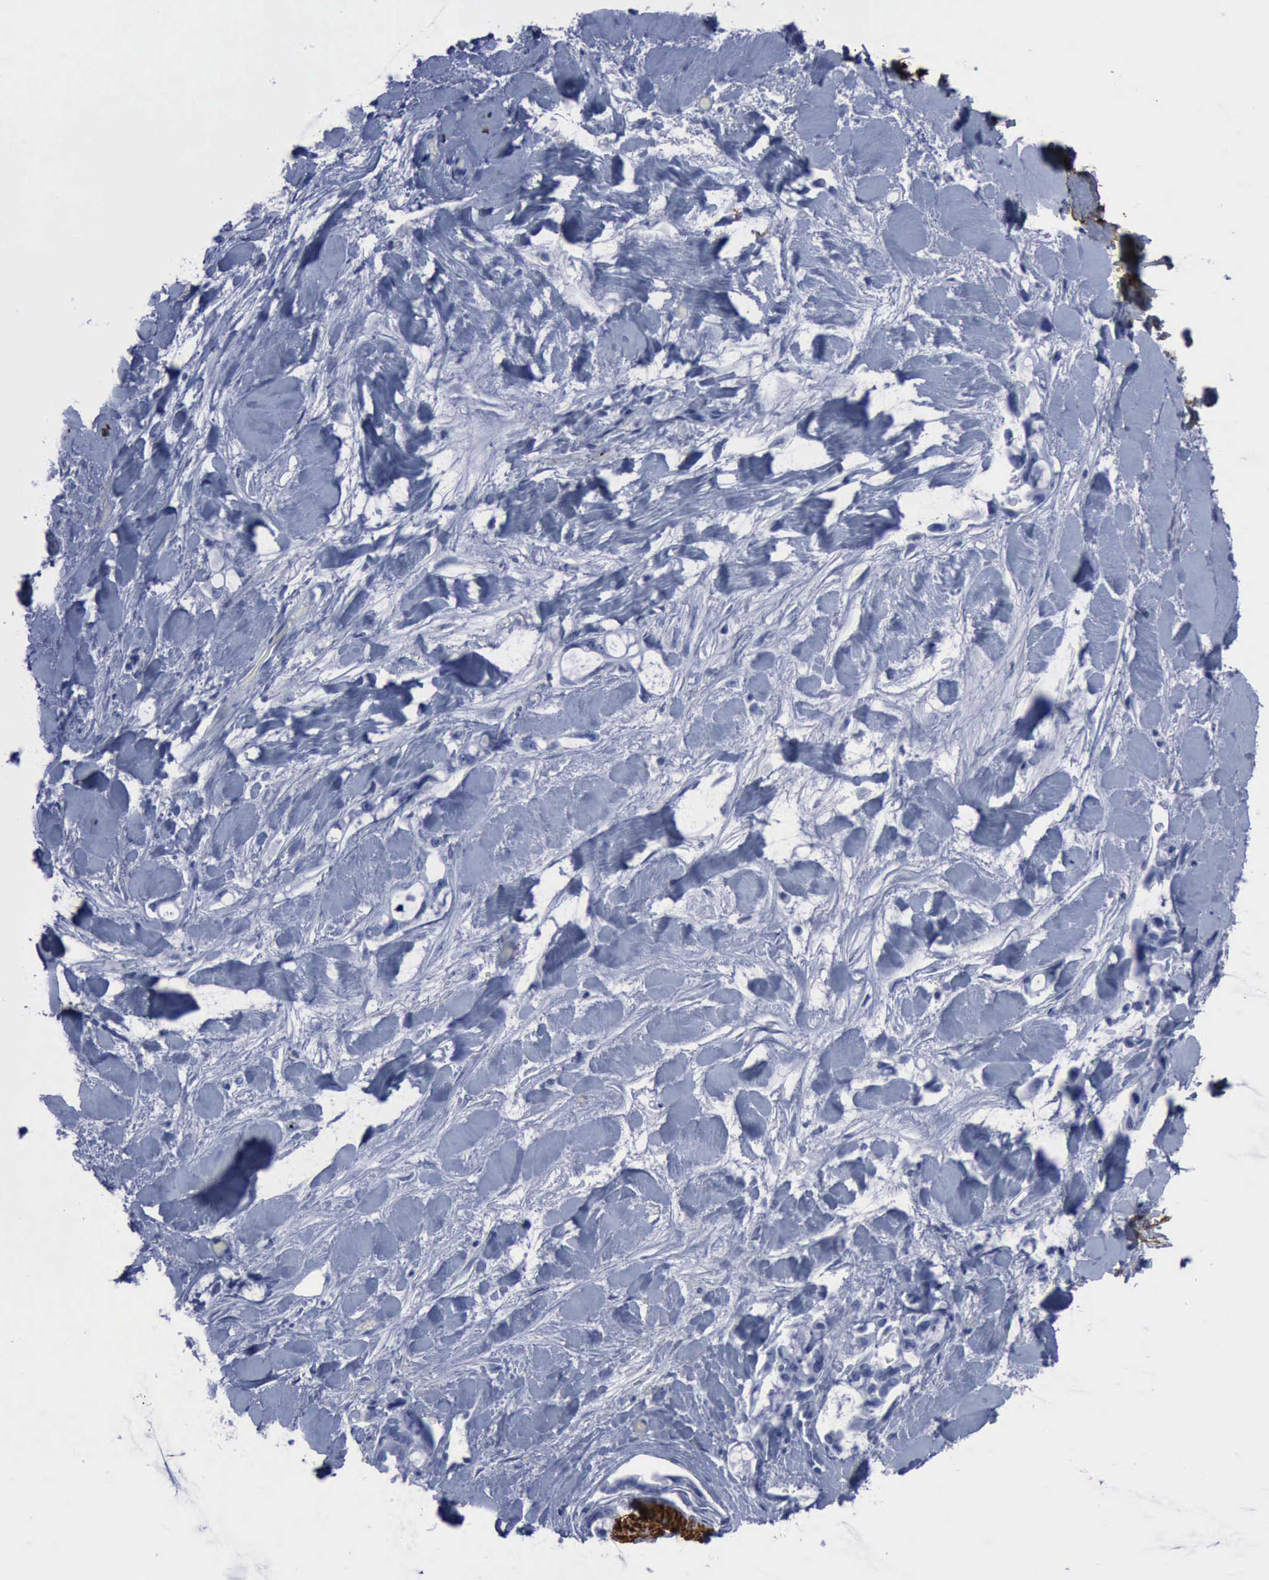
{"staining": {"intensity": "negative", "quantity": "none", "location": "none"}, "tissue": "pancreatic cancer", "cell_type": "Tumor cells", "image_type": "cancer", "snomed": [{"axis": "morphology", "description": "Adenocarcinoma, NOS"}, {"axis": "topography", "description": "Pancreas"}], "caption": "Pancreatic adenocarcinoma was stained to show a protein in brown. There is no significant staining in tumor cells. Brightfield microscopy of immunohistochemistry stained with DAB (brown) and hematoxylin (blue), captured at high magnification.", "gene": "NGFR", "patient": {"sex": "female", "age": 70}}